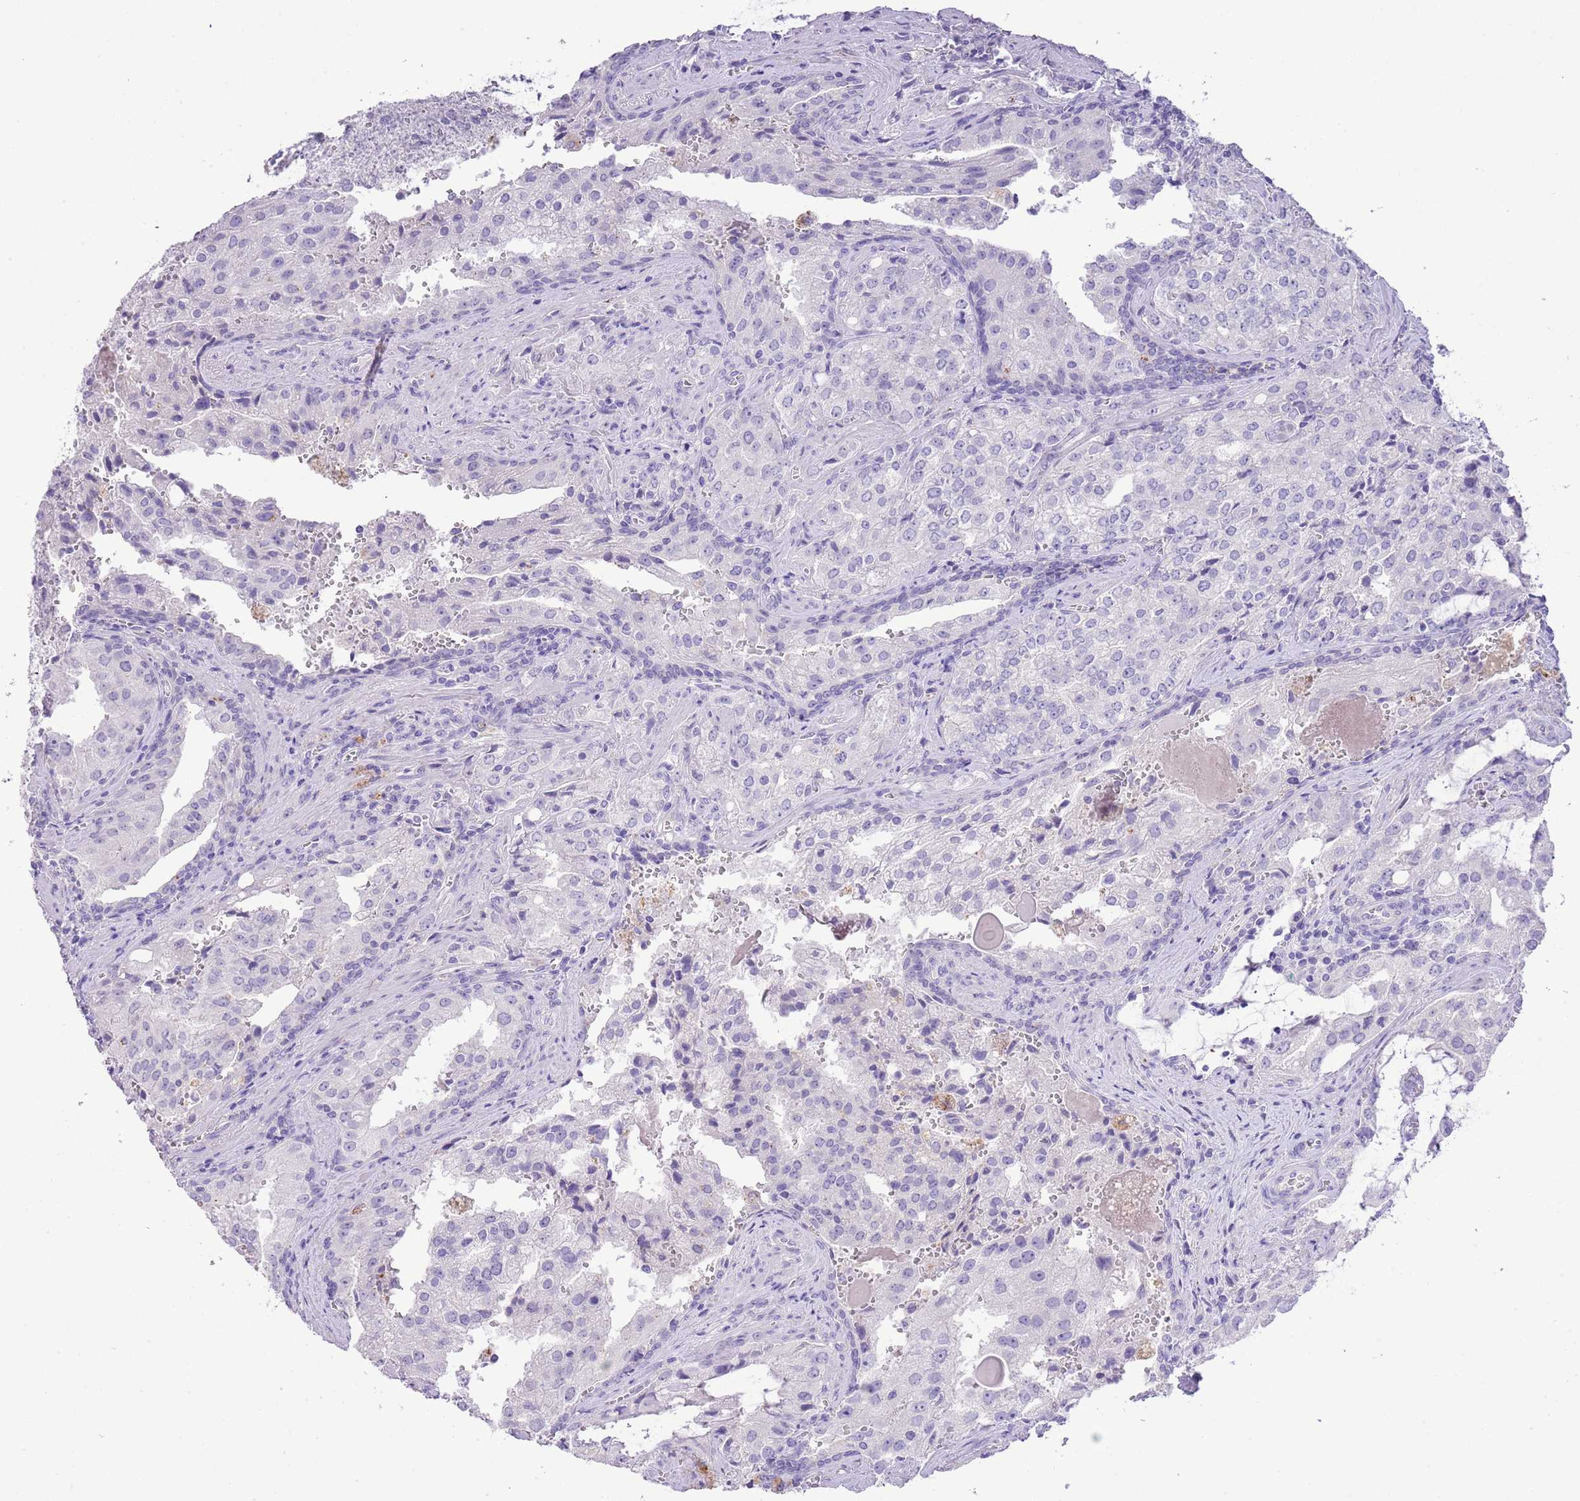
{"staining": {"intensity": "negative", "quantity": "none", "location": "none"}, "tissue": "prostate cancer", "cell_type": "Tumor cells", "image_type": "cancer", "snomed": [{"axis": "morphology", "description": "Adenocarcinoma, High grade"}, {"axis": "topography", "description": "Prostate"}], "caption": "Photomicrograph shows no significant protein staining in tumor cells of prostate adenocarcinoma (high-grade).", "gene": "OR2Z1", "patient": {"sex": "male", "age": 68}}